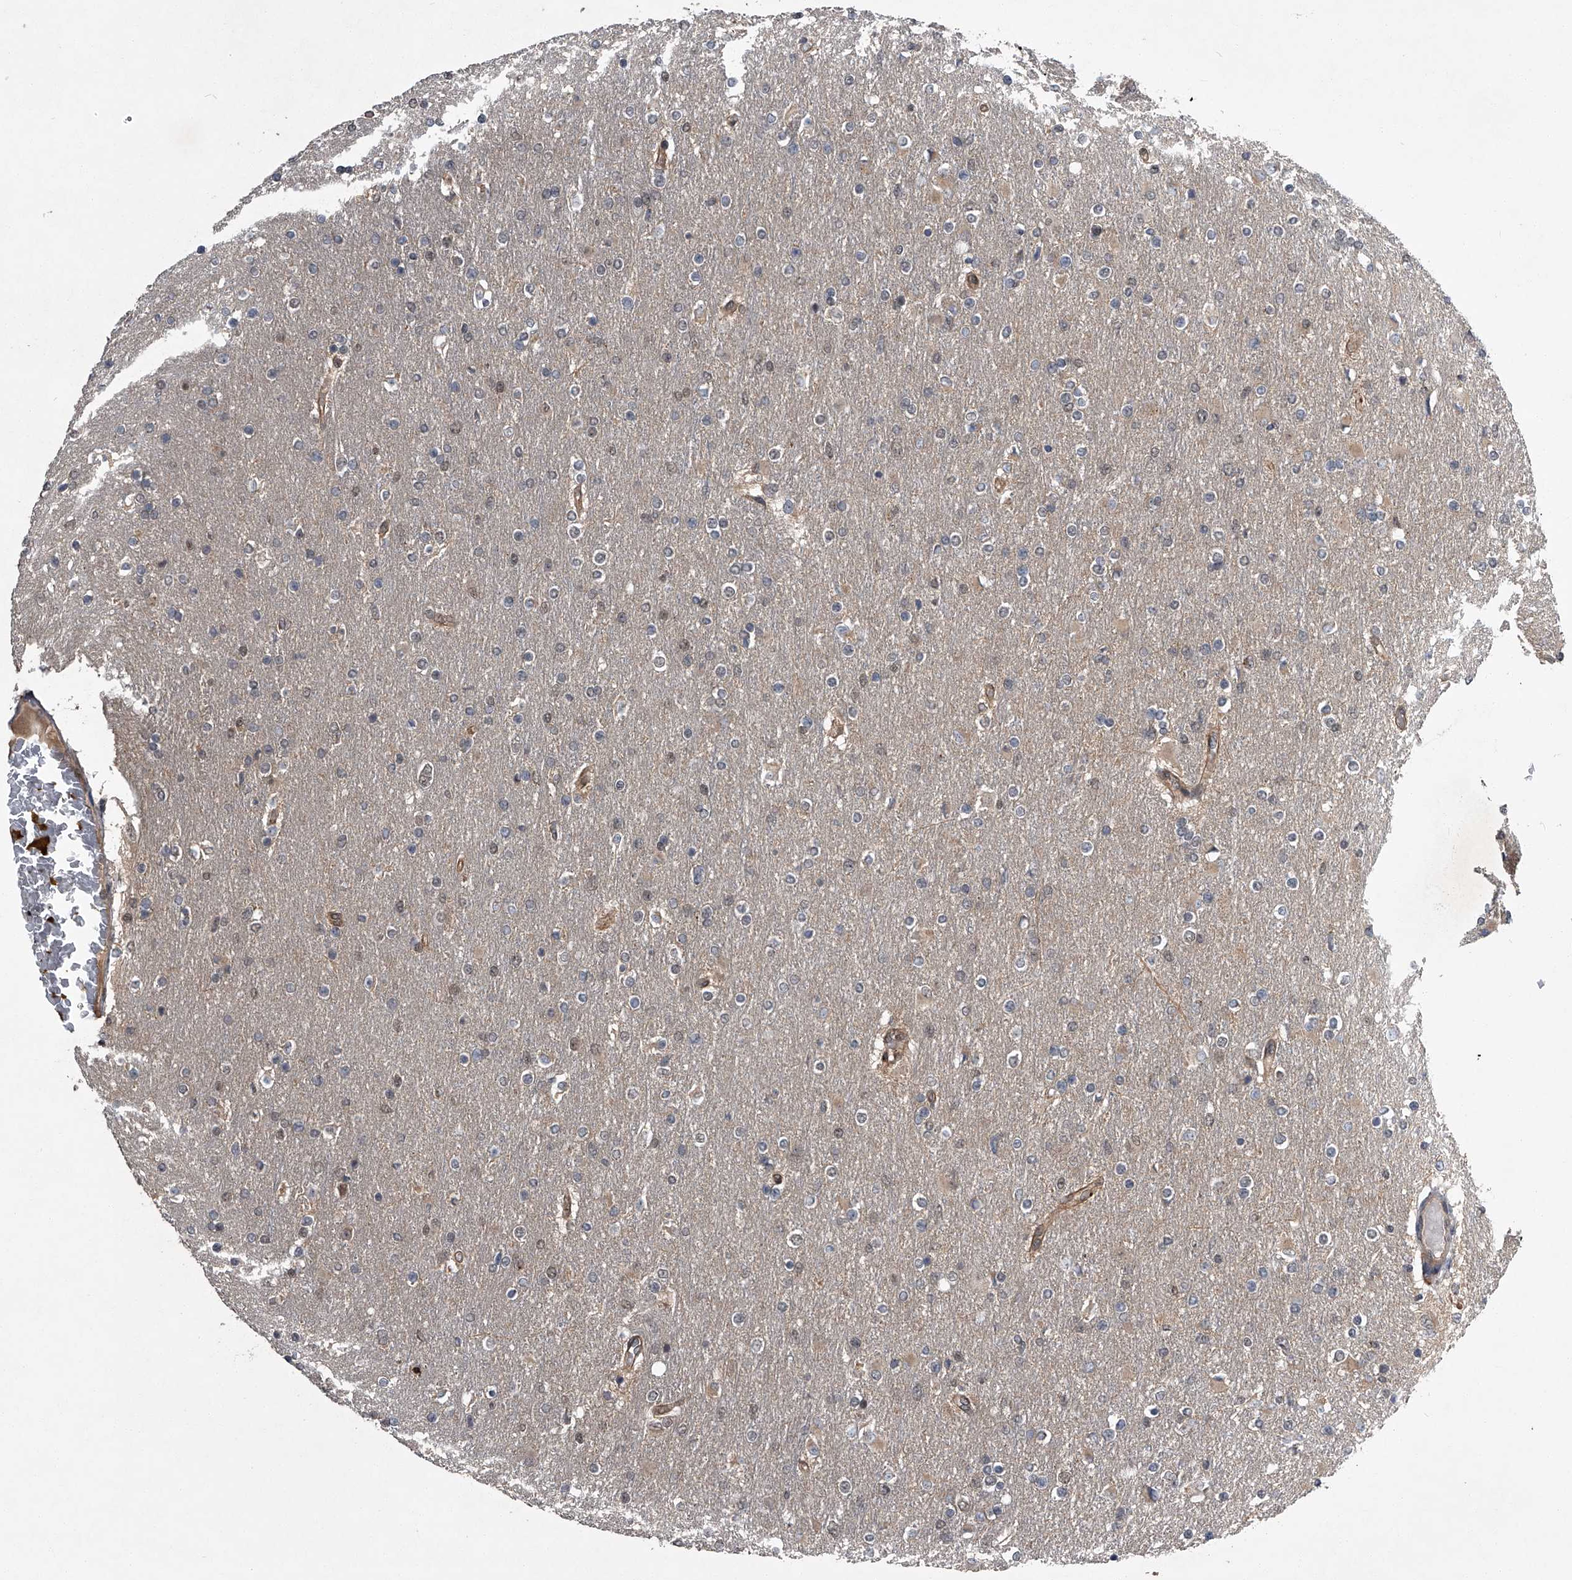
{"staining": {"intensity": "negative", "quantity": "none", "location": "none"}, "tissue": "glioma", "cell_type": "Tumor cells", "image_type": "cancer", "snomed": [{"axis": "morphology", "description": "Glioma, malignant, High grade"}, {"axis": "topography", "description": "Cerebral cortex"}], "caption": "High magnification brightfield microscopy of high-grade glioma (malignant) stained with DAB (brown) and counterstained with hematoxylin (blue): tumor cells show no significant expression. (Stains: DAB IHC with hematoxylin counter stain, Microscopy: brightfield microscopy at high magnification).", "gene": "SLC12A8", "patient": {"sex": "female", "age": 36}}